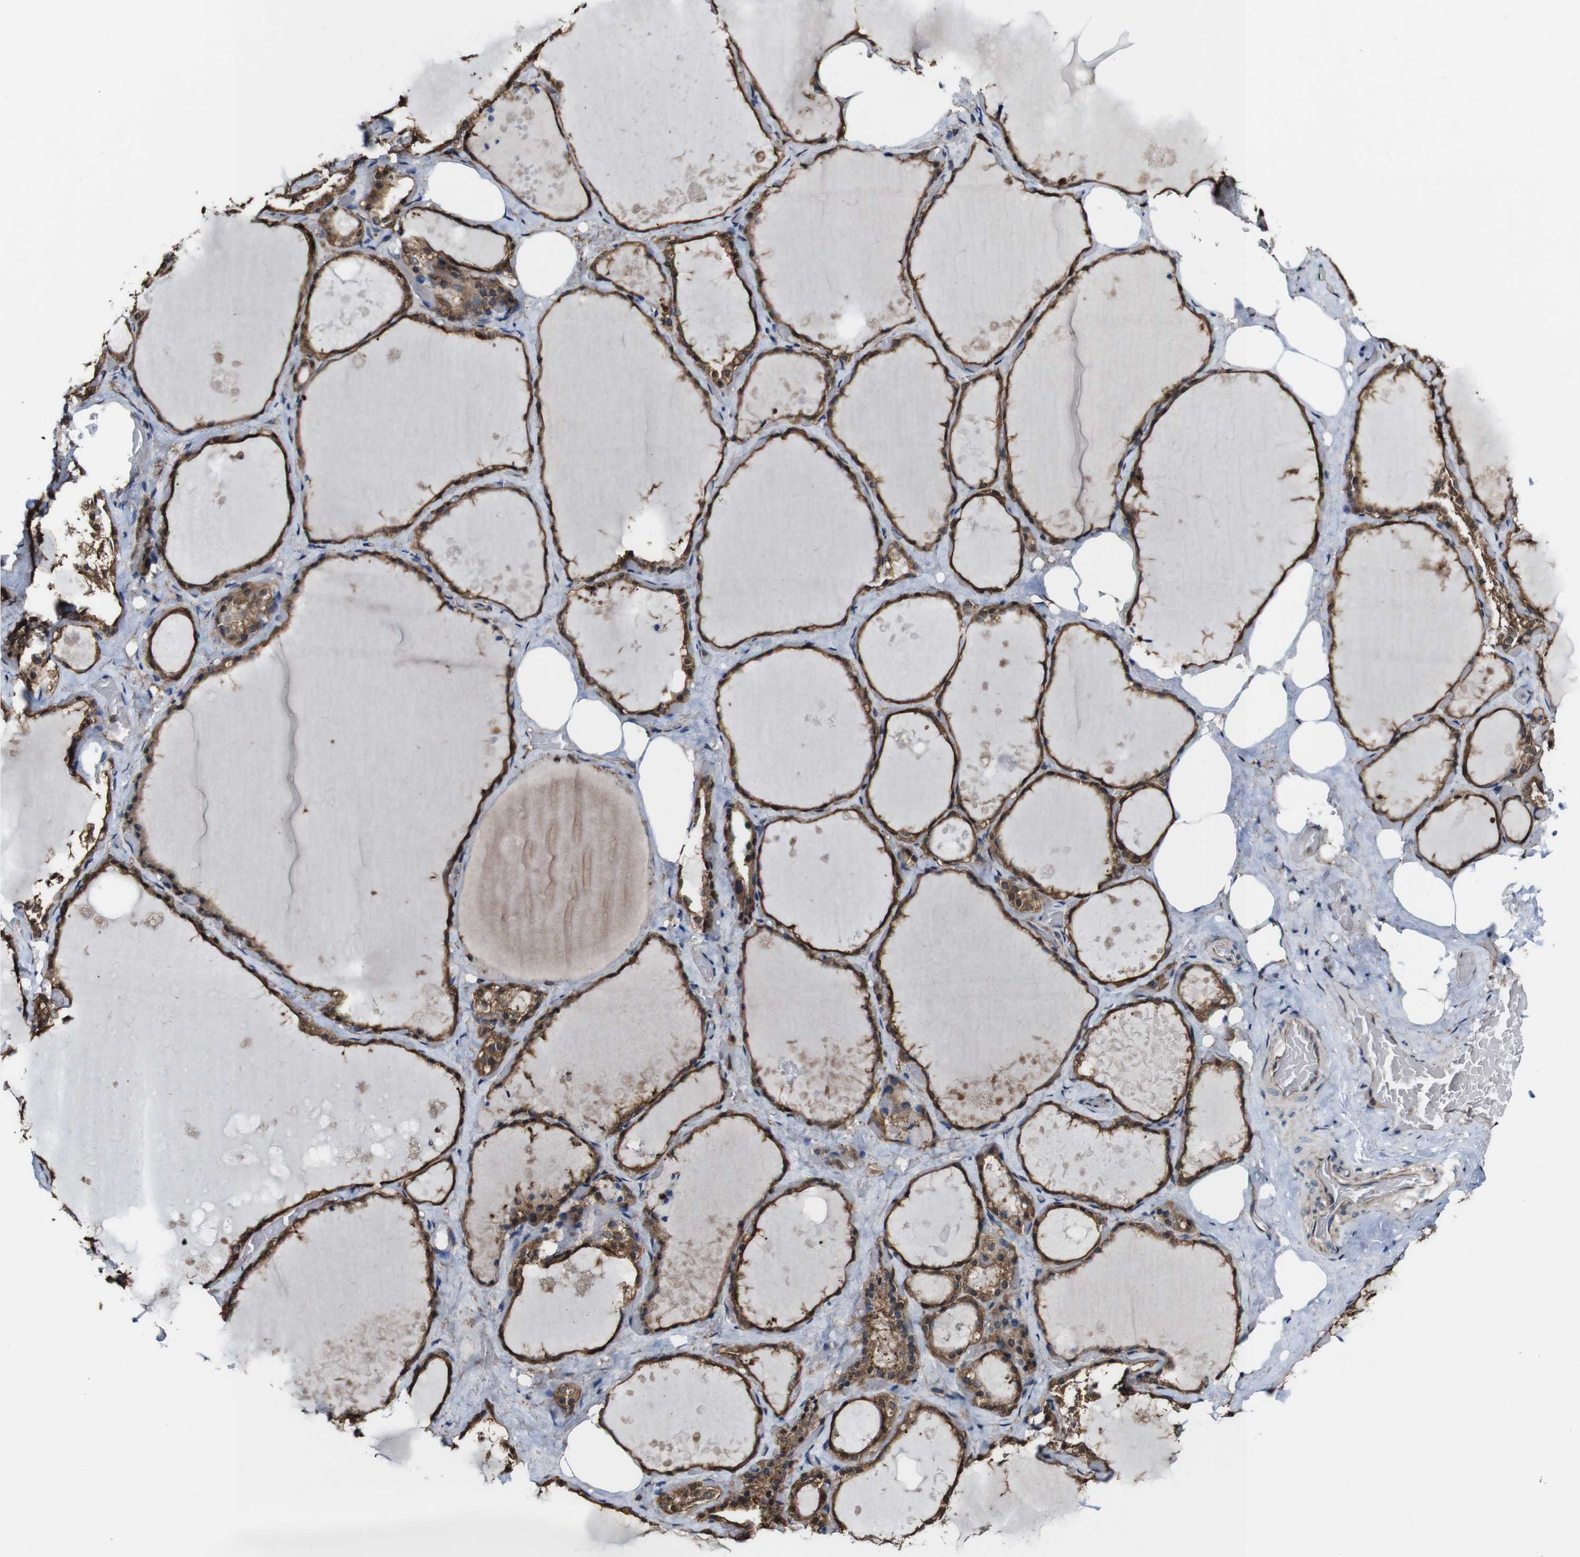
{"staining": {"intensity": "moderate", "quantity": ">75%", "location": "cytoplasmic/membranous"}, "tissue": "thyroid gland", "cell_type": "Glandular cells", "image_type": "normal", "snomed": [{"axis": "morphology", "description": "Normal tissue, NOS"}, {"axis": "topography", "description": "Thyroid gland"}], "caption": "Immunohistochemical staining of unremarkable thyroid gland displays medium levels of moderate cytoplasmic/membranous staining in about >75% of glandular cells.", "gene": "PTPRR", "patient": {"sex": "male", "age": 61}}